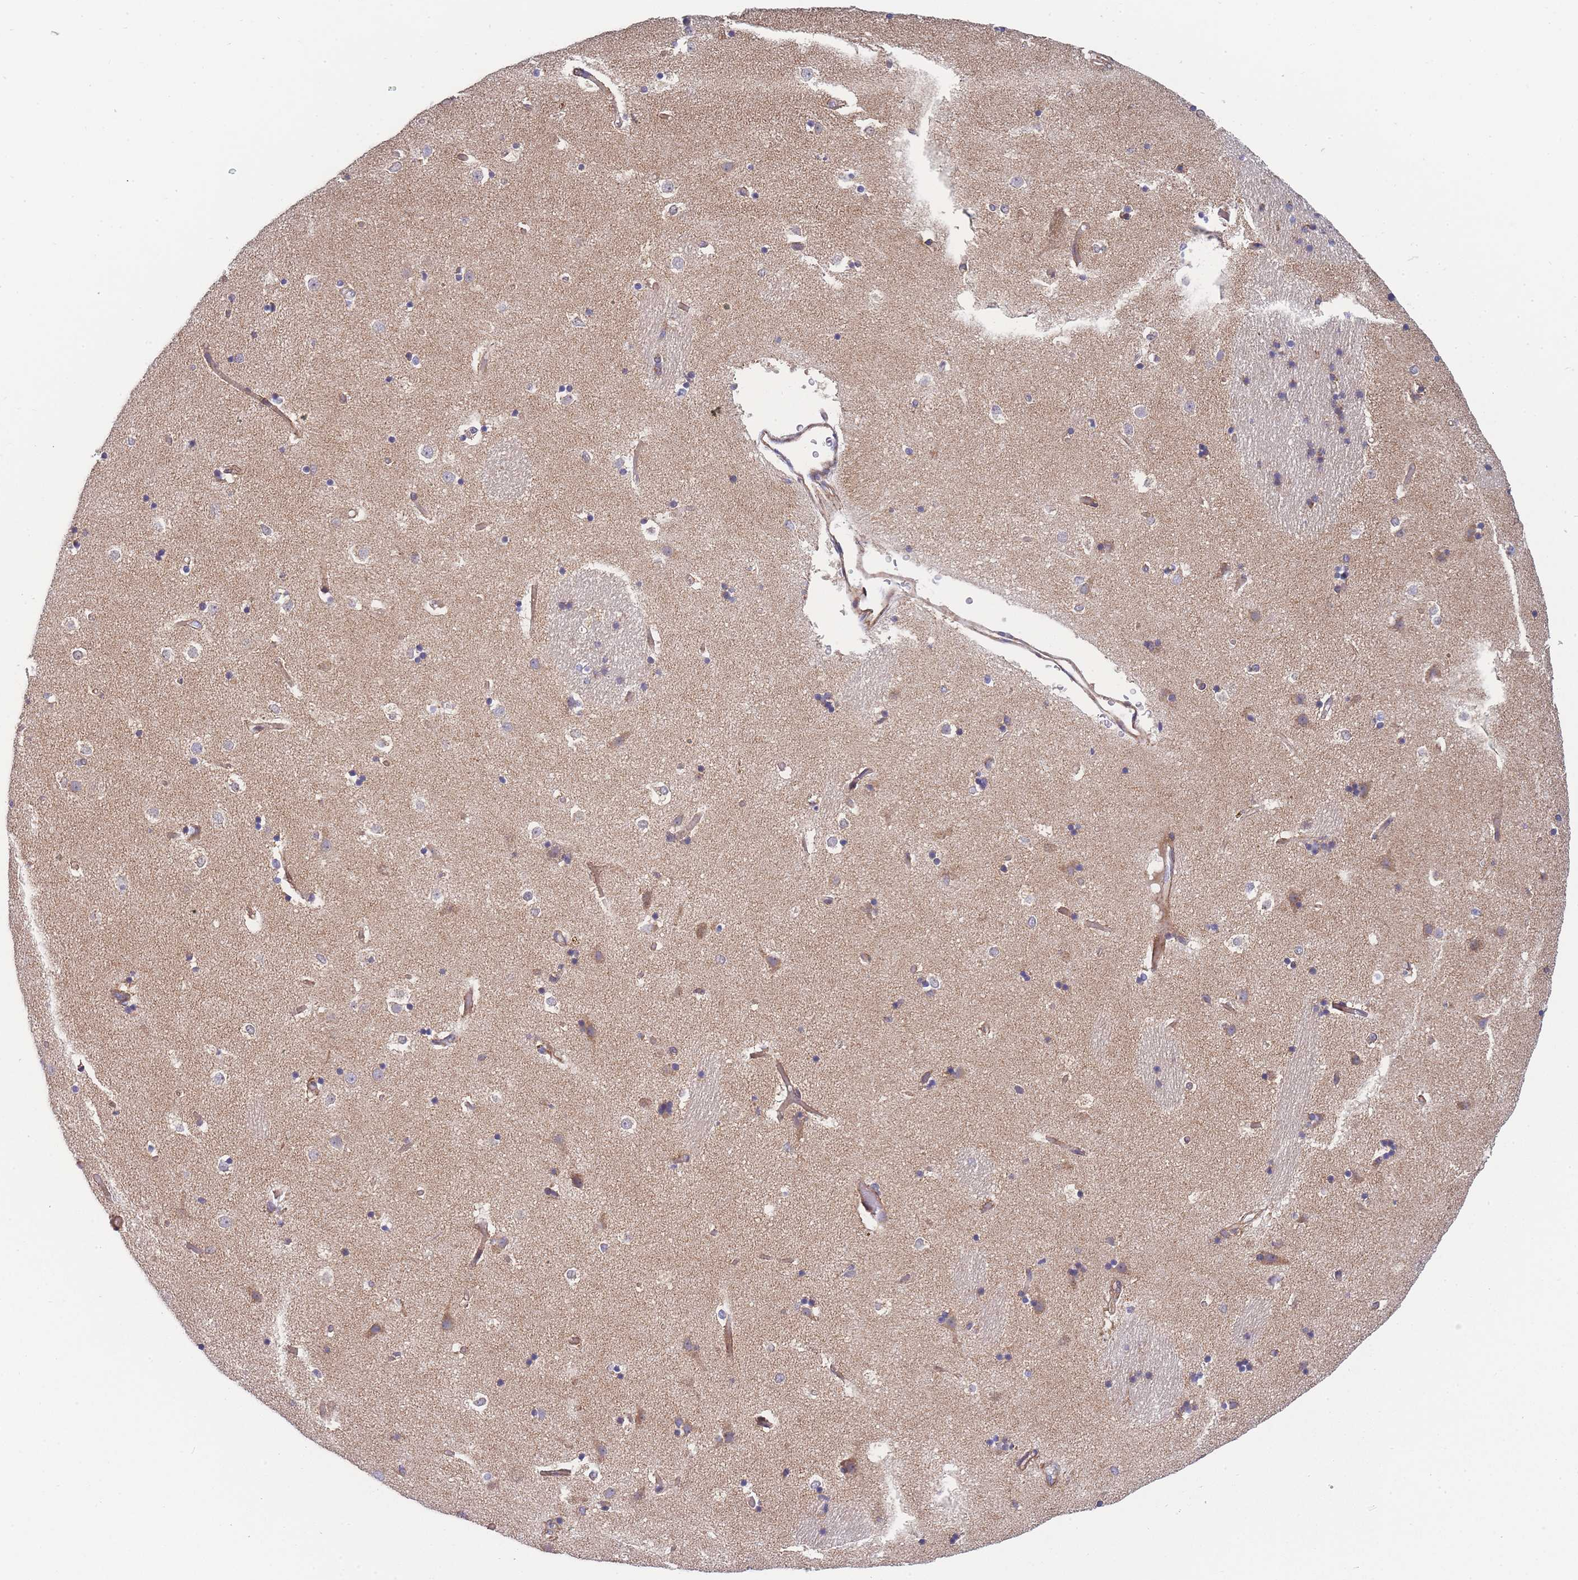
{"staining": {"intensity": "negative", "quantity": "none", "location": "none"}, "tissue": "caudate", "cell_type": "Glial cells", "image_type": "normal", "snomed": [{"axis": "morphology", "description": "Normal tissue, NOS"}, {"axis": "topography", "description": "Lateral ventricle wall"}], "caption": "A high-resolution photomicrograph shows immunohistochemistry (IHC) staining of unremarkable caudate, which displays no significant staining in glial cells.", "gene": "MTRES1", "patient": {"sex": "female", "age": 52}}